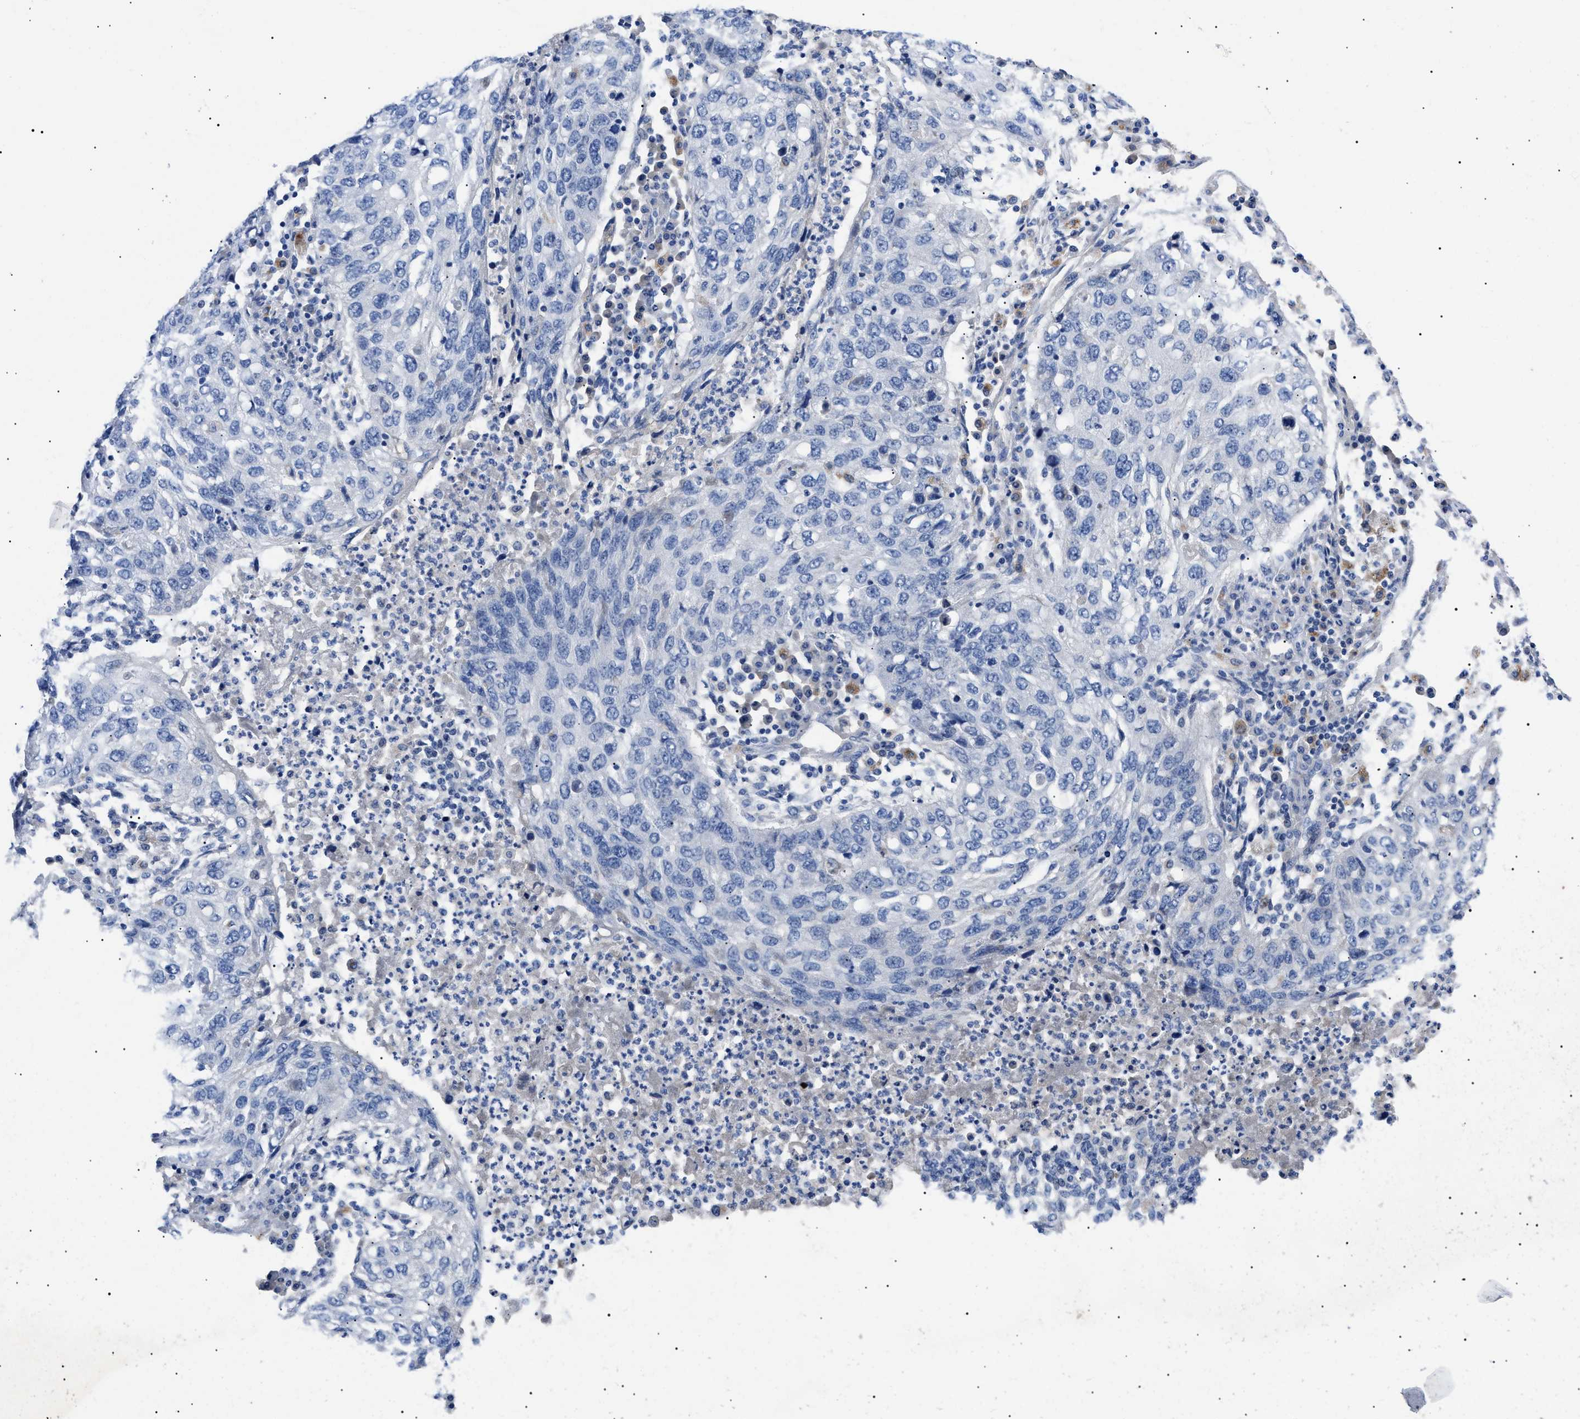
{"staining": {"intensity": "negative", "quantity": "none", "location": "none"}, "tissue": "lung cancer", "cell_type": "Tumor cells", "image_type": "cancer", "snomed": [{"axis": "morphology", "description": "Squamous cell carcinoma, NOS"}, {"axis": "topography", "description": "Lung"}], "caption": "Immunohistochemistry (IHC) of human lung cancer (squamous cell carcinoma) reveals no staining in tumor cells.", "gene": "ACKR1", "patient": {"sex": "female", "age": 63}}